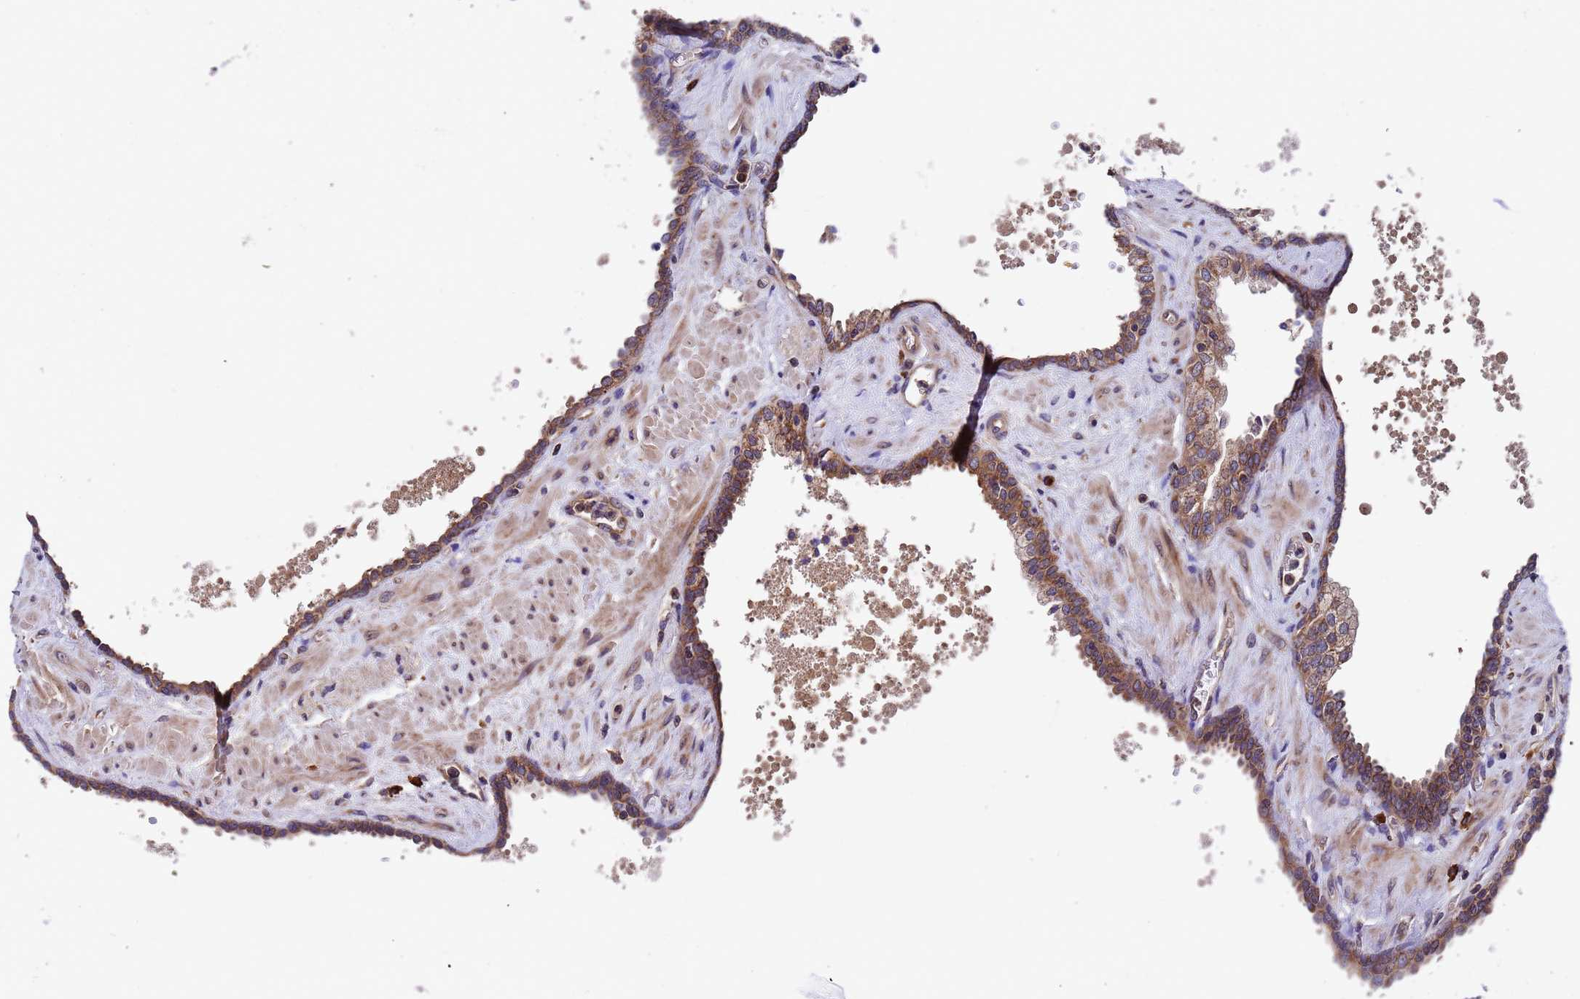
{"staining": {"intensity": "strong", "quantity": ">75%", "location": "cytoplasmic/membranous"}, "tissue": "prostate", "cell_type": "Glandular cells", "image_type": "normal", "snomed": [{"axis": "morphology", "description": "Normal tissue, NOS"}, {"axis": "topography", "description": "Prostate"}], "caption": "An image of prostate stained for a protein exhibits strong cytoplasmic/membranous brown staining in glandular cells. Using DAB (3,3'-diaminobenzidine) (brown) and hematoxylin (blue) stains, captured at high magnification using brightfield microscopy.", "gene": "TSR3", "patient": {"sex": "male", "age": 60}}